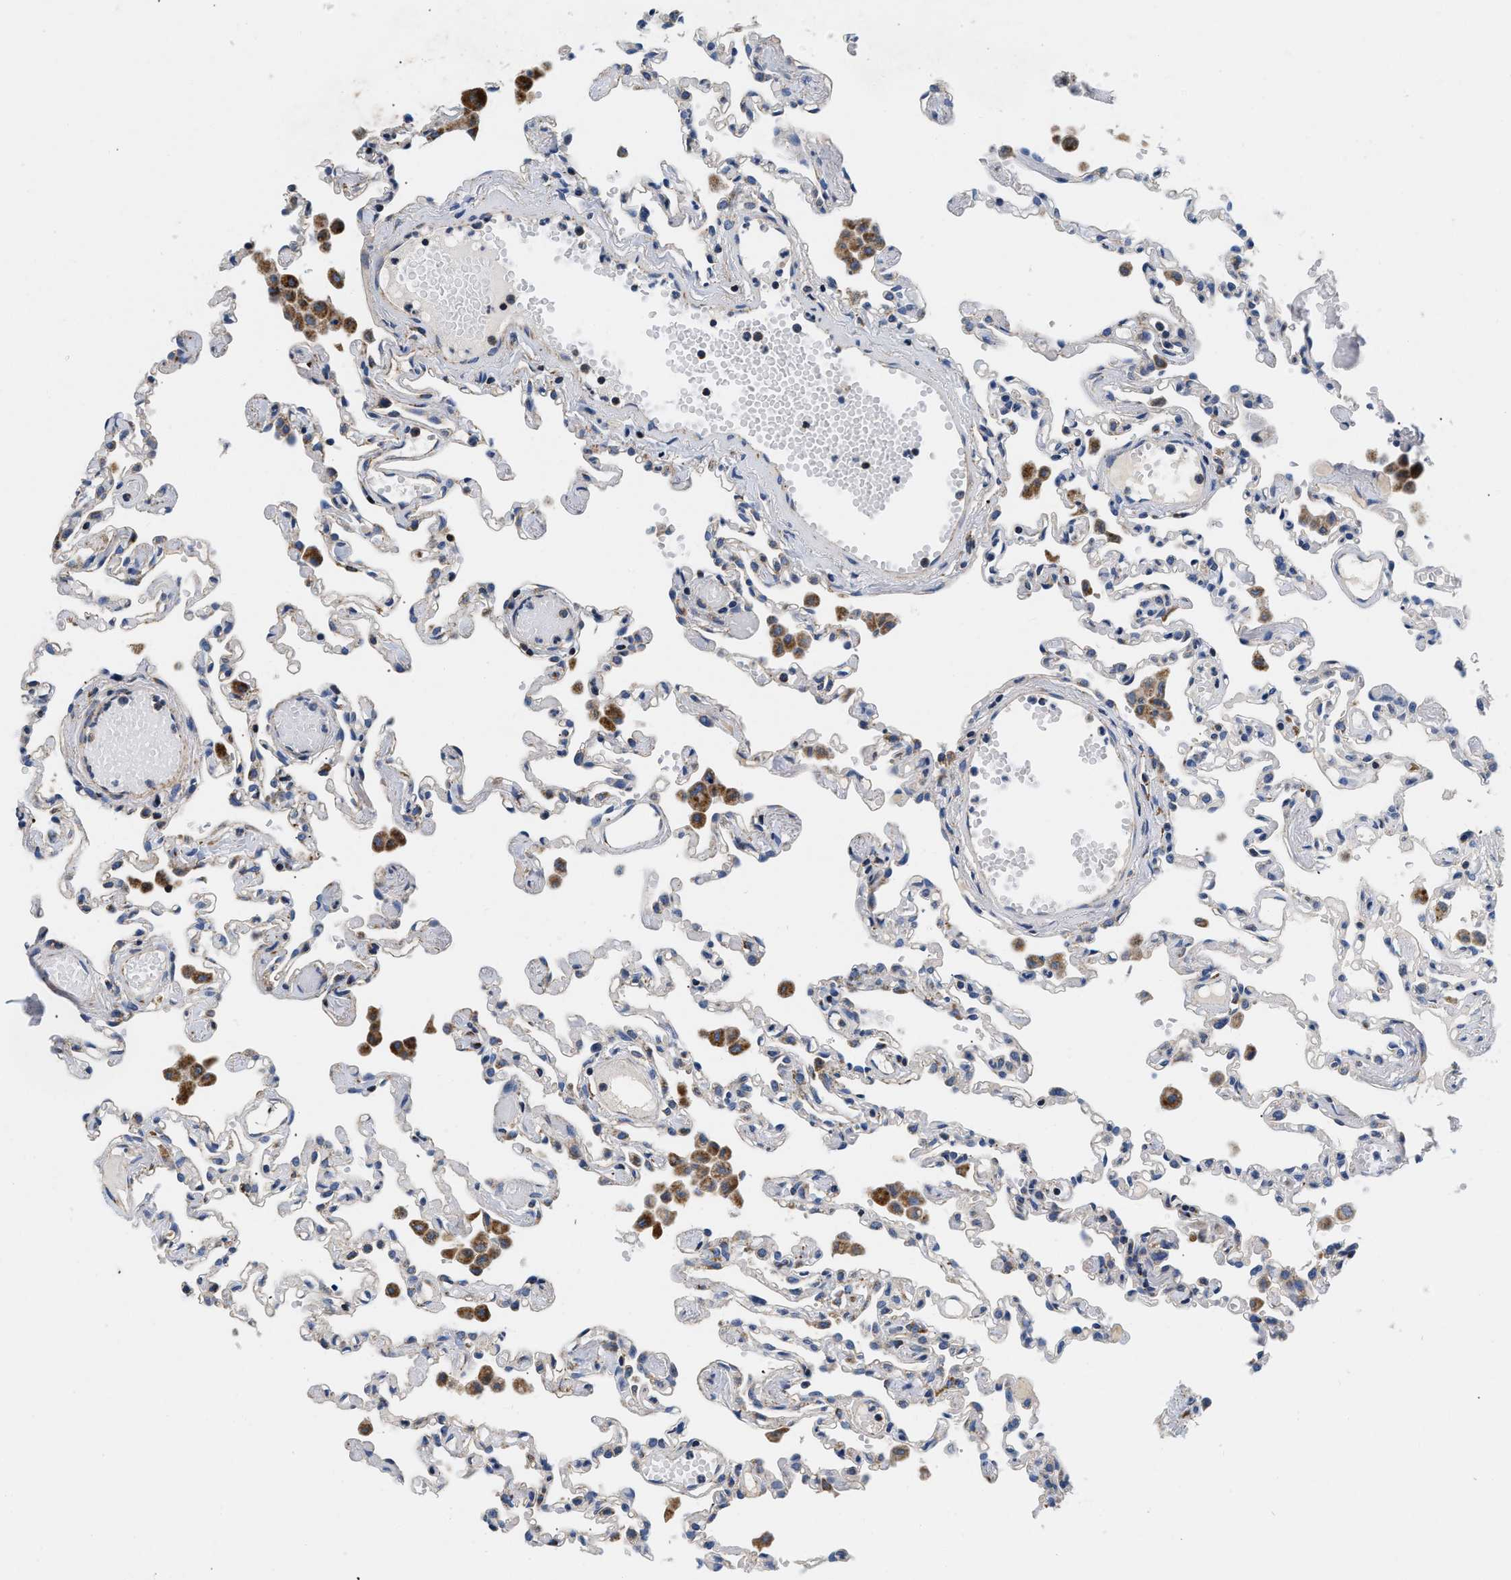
{"staining": {"intensity": "negative", "quantity": "none", "location": "none"}, "tissue": "lung", "cell_type": "Alveolar cells", "image_type": "normal", "snomed": [{"axis": "morphology", "description": "Normal tissue, NOS"}, {"axis": "topography", "description": "Bronchus"}, {"axis": "topography", "description": "Lung"}], "caption": "Immunohistochemistry (IHC) image of normal lung: lung stained with DAB exhibits no significant protein positivity in alveolar cells.", "gene": "PDP1", "patient": {"sex": "female", "age": 49}}